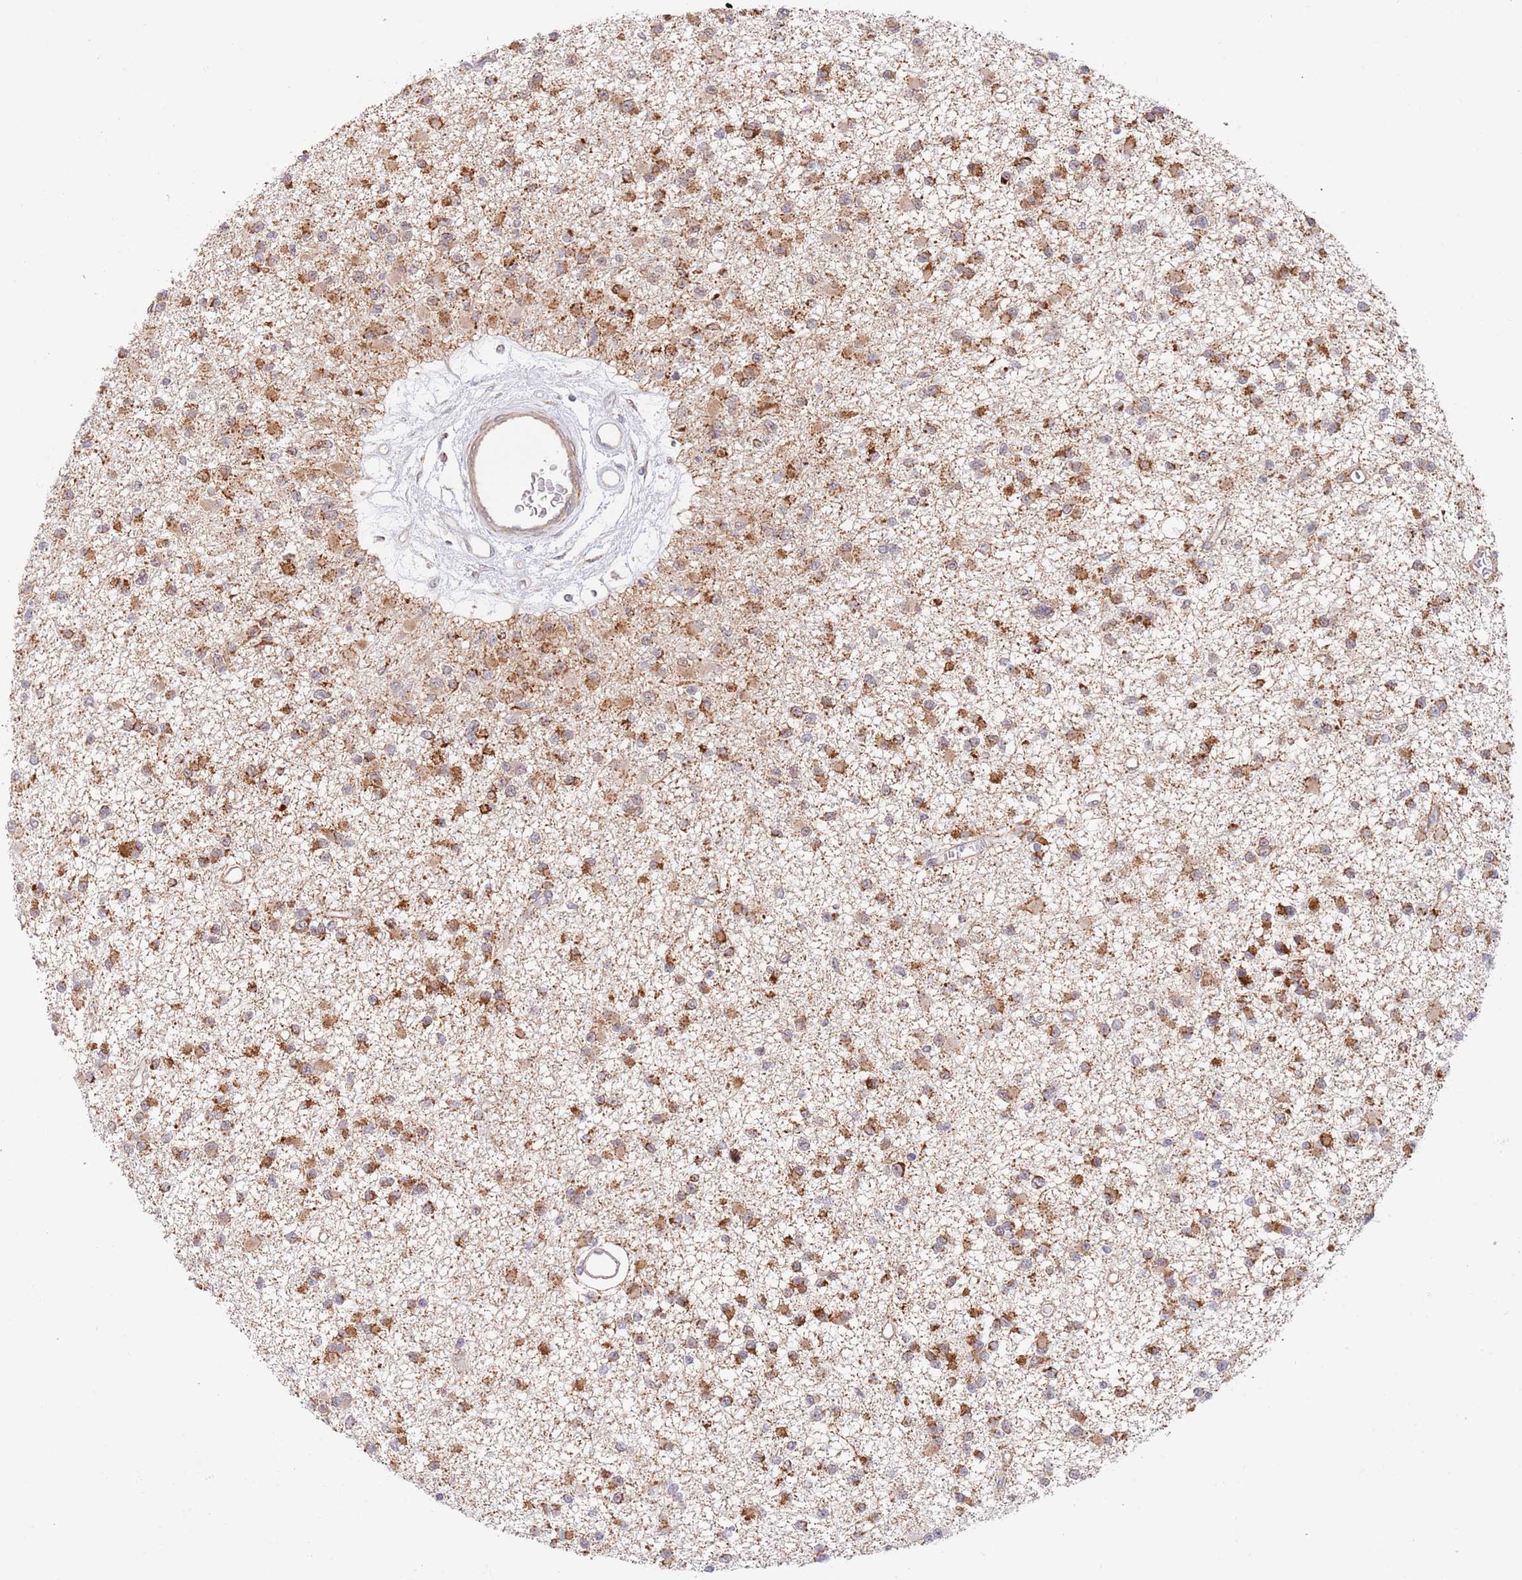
{"staining": {"intensity": "moderate", "quantity": ">75%", "location": "cytoplasmic/membranous"}, "tissue": "glioma", "cell_type": "Tumor cells", "image_type": "cancer", "snomed": [{"axis": "morphology", "description": "Glioma, malignant, Low grade"}, {"axis": "topography", "description": "Brain"}], "caption": "Tumor cells reveal medium levels of moderate cytoplasmic/membranous staining in about >75% of cells in glioma.", "gene": "UQCC3", "patient": {"sex": "female", "age": 22}}